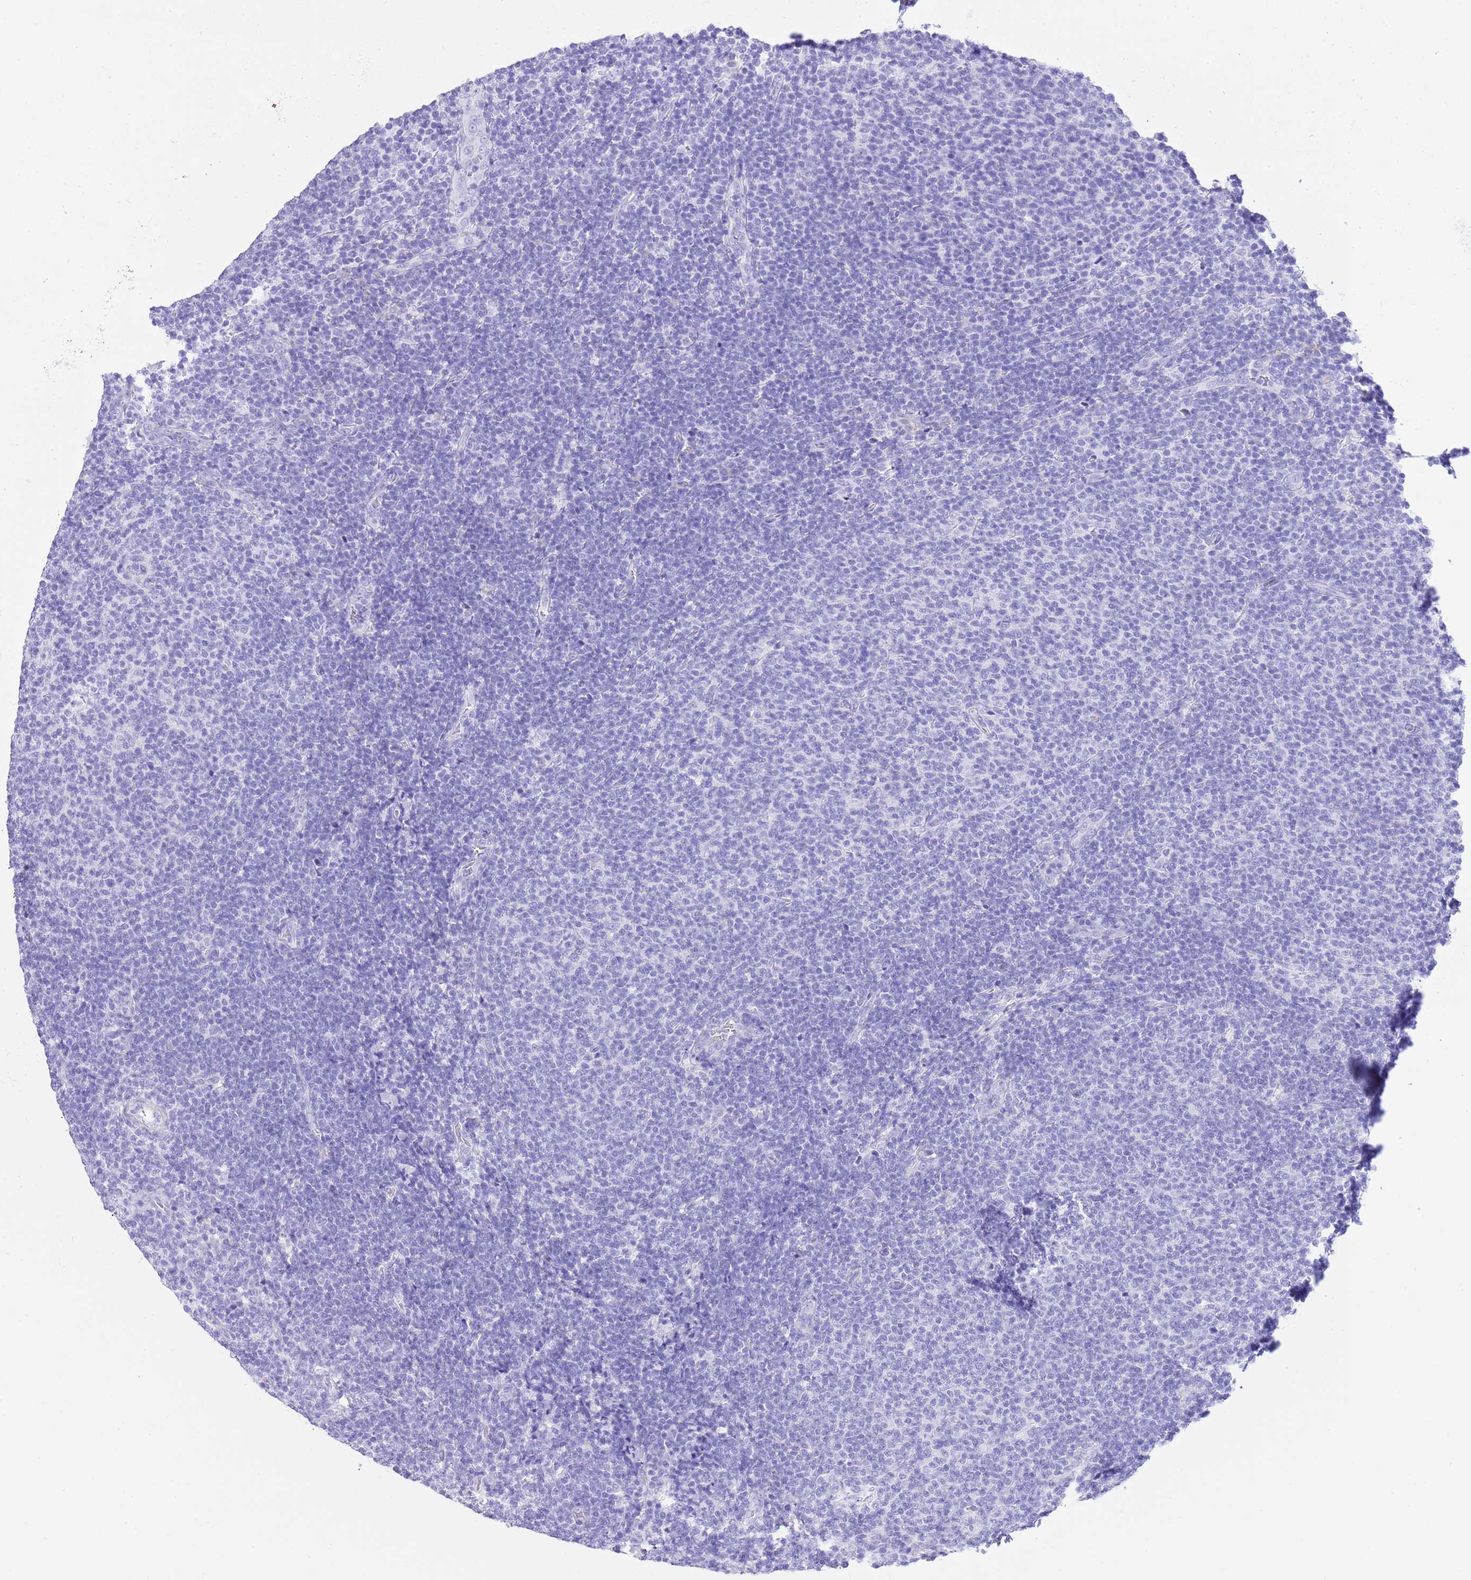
{"staining": {"intensity": "negative", "quantity": "none", "location": "none"}, "tissue": "lymphoma", "cell_type": "Tumor cells", "image_type": "cancer", "snomed": [{"axis": "morphology", "description": "Malignant lymphoma, non-Hodgkin's type, Low grade"}, {"axis": "topography", "description": "Lymph node"}], "caption": "An IHC image of low-grade malignant lymphoma, non-Hodgkin's type is shown. There is no staining in tumor cells of low-grade malignant lymphoma, non-Hodgkin's type. (Brightfield microscopy of DAB (3,3'-diaminobenzidine) IHC at high magnification).", "gene": "KCNC1", "patient": {"sex": "male", "age": 66}}